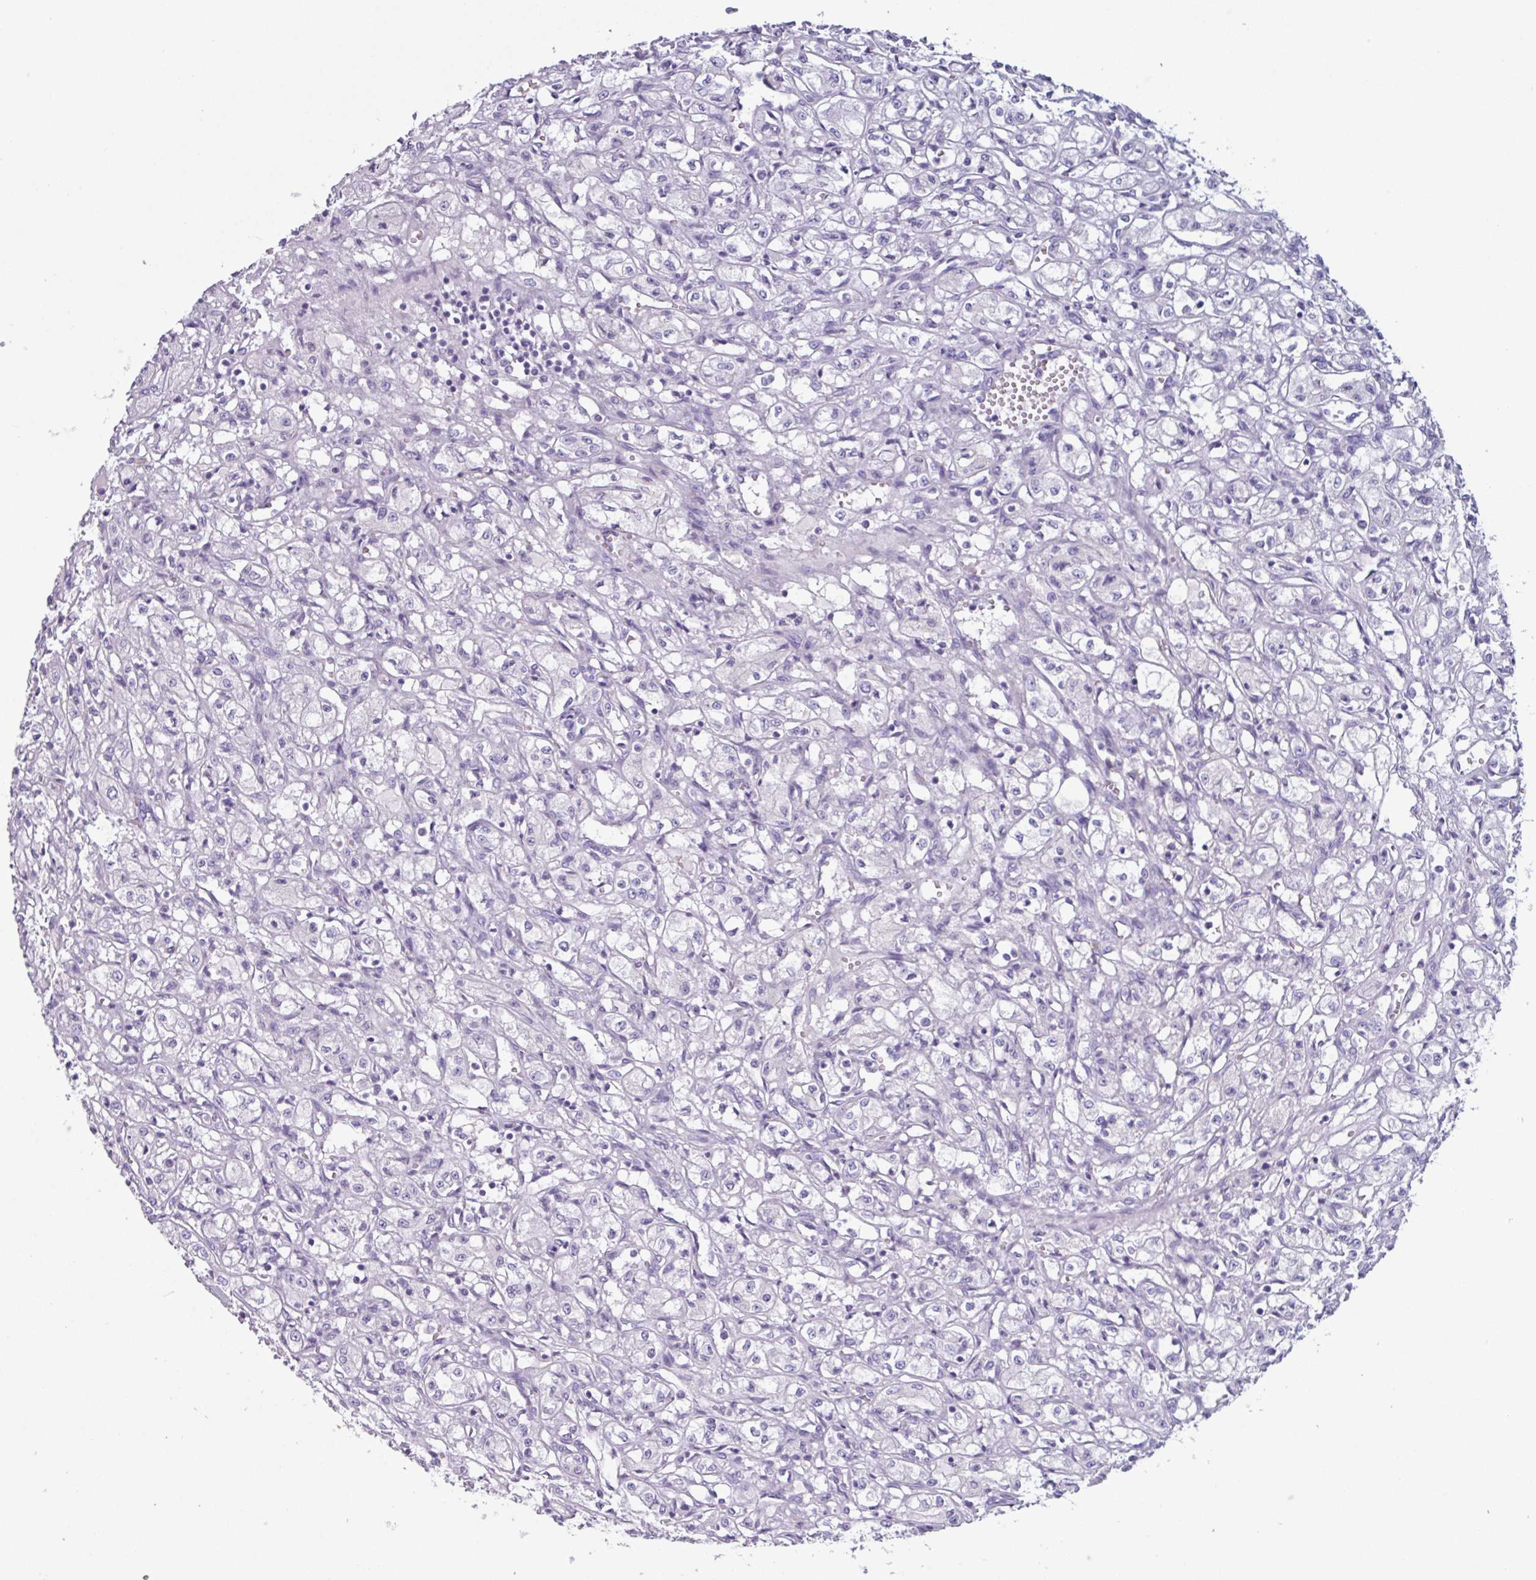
{"staining": {"intensity": "negative", "quantity": "none", "location": "none"}, "tissue": "renal cancer", "cell_type": "Tumor cells", "image_type": "cancer", "snomed": [{"axis": "morphology", "description": "Adenocarcinoma, NOS"}, {"axis": "topography", "description": "Kidney"}], "caption": "A high-resolution image shows immunohistochemistry staining of renal adenocarcinoma, which displays no significant positivity in tumor cells.", "gene": "ADGRE1", "patient": {"sex": "male", "age": 56}}